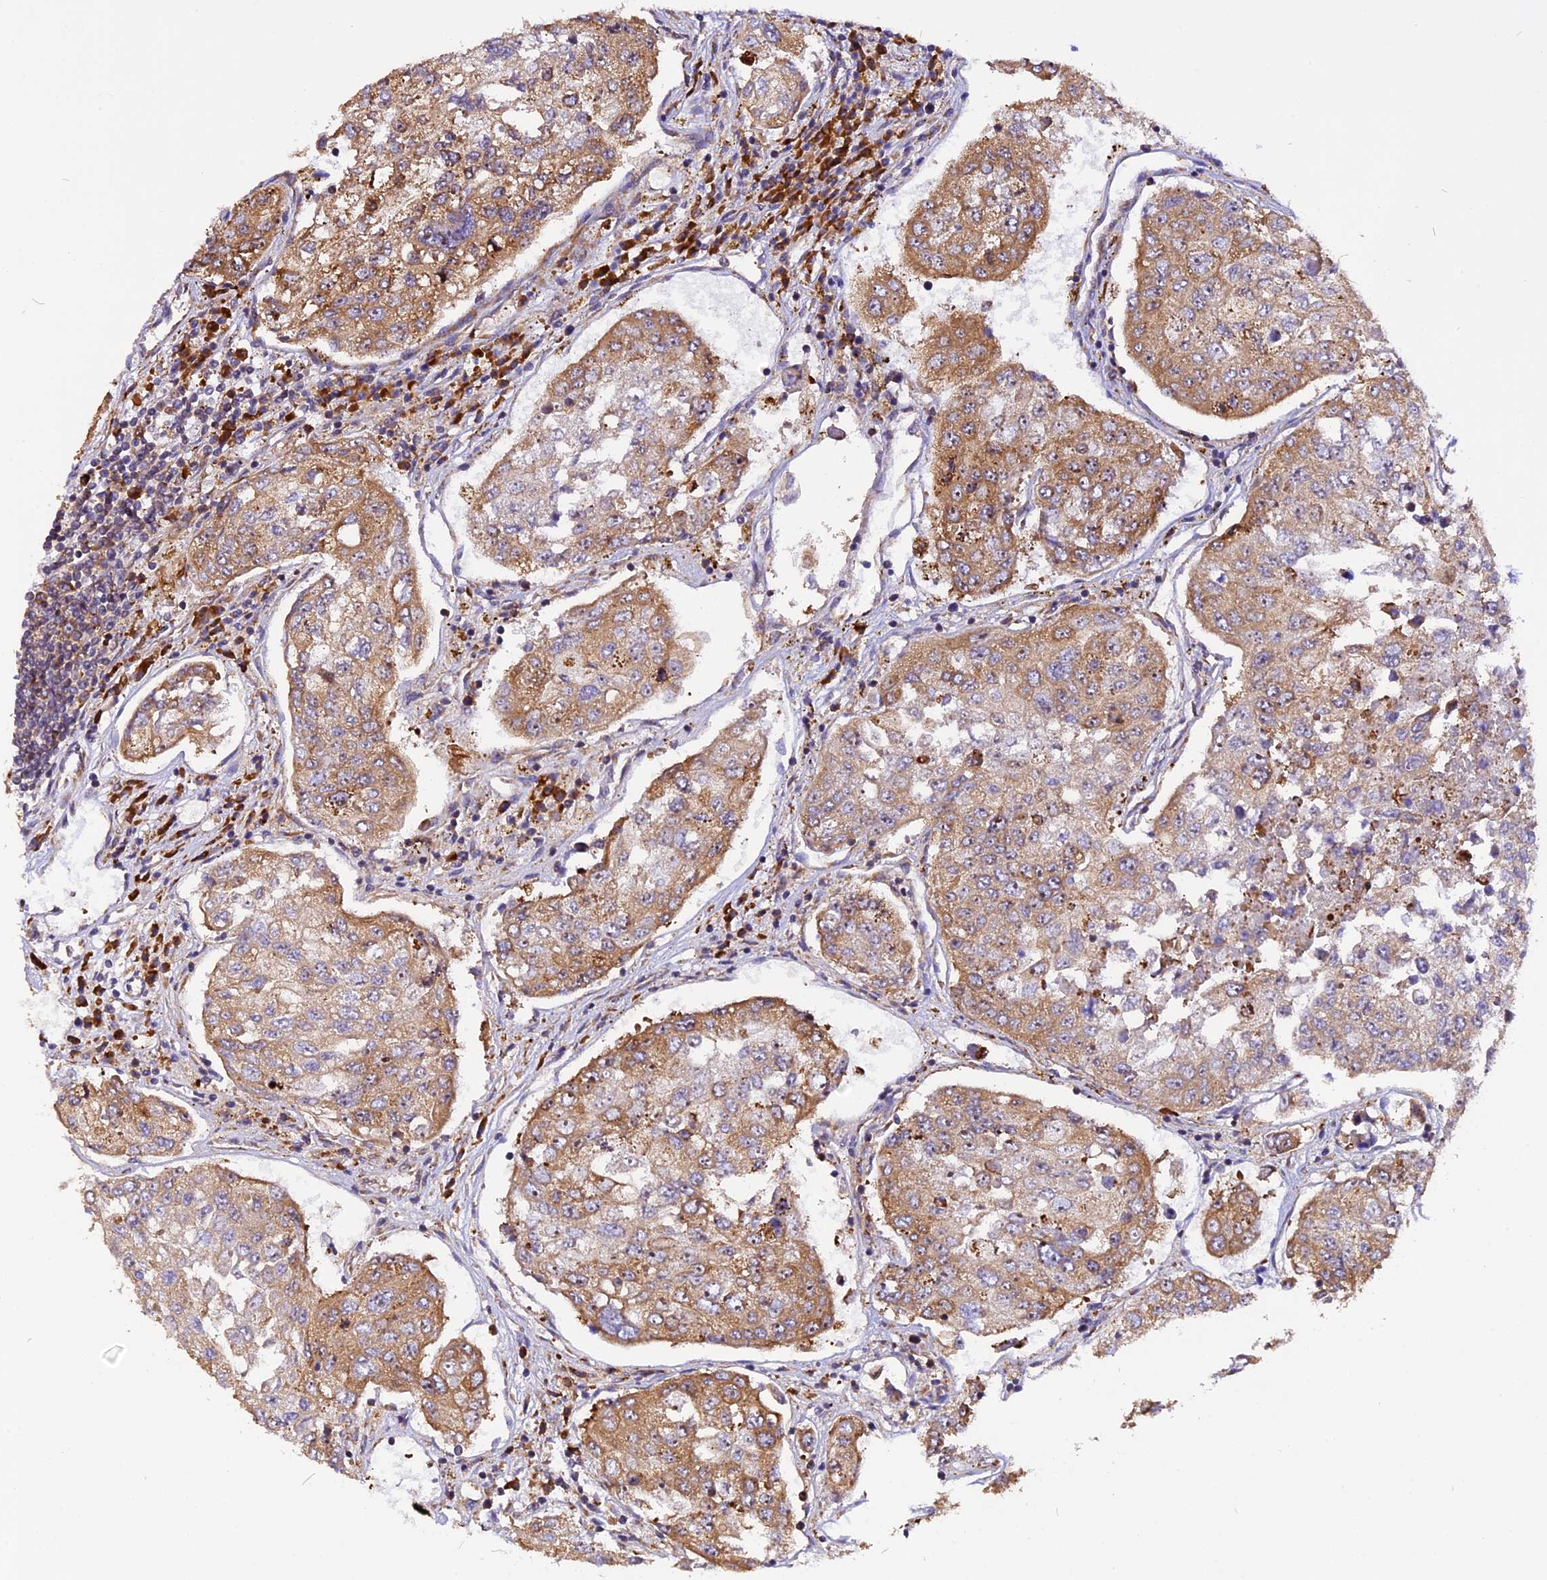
{"staining": {"intensity": "moderate", "quantity": ">75%", "location": "cytoplasmic/membranous"}, "tissue": "urothelial cancer", "cell_type": "Tumor cells", "image_type": "cancer", "snomed": [{"axis": "morphology", "description": "Urothelial carcinoma, High grade"}, {"axis": "topography", "description": "Lymph node"}, {"axis": "topography", "description": "Urinary bladder"}], "caption": "Immunohistochemical staining of urothelial cancer displays medium levels of moderate cytoplasmic/membranous protein staining in about >75% of tumor cells. The staining was performed using DAB (3,3'-diaminobenzidine) to visualize the protein expression in brown, while the nuclei were stained in blue with hematoxylin (Magnification: 20x).", "gene": "GNPTAB", "patient": {"sex": "male", "age": 51}}